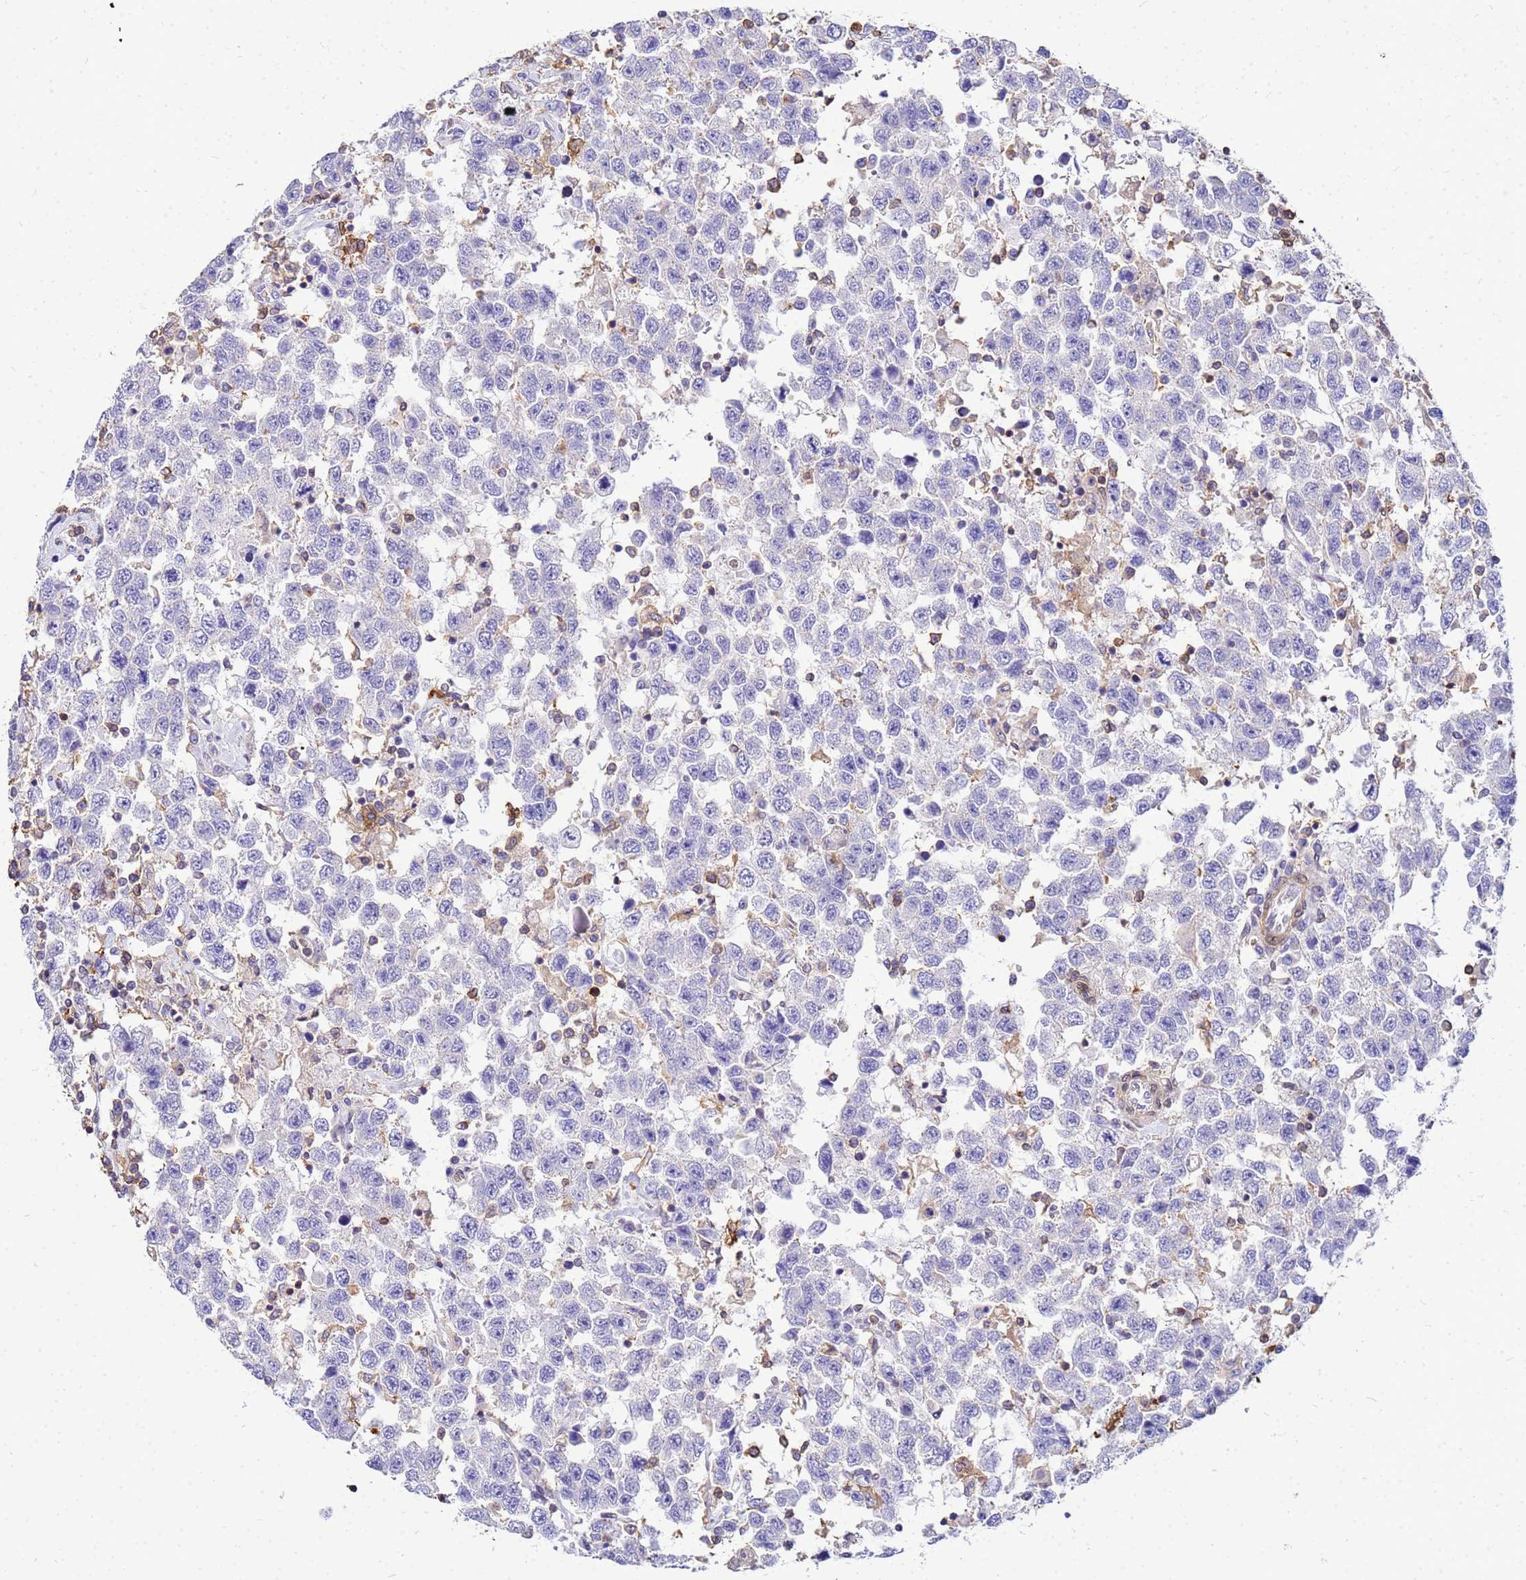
{"staining": {"intensity": "negative", "quantity": "none", "location": "none"}, "tissue": "testis cancer", "cell_type": "Tumor cells", "image_type": "cancer", "snomed": [{"axis": "morphology", "description": "Seminoma, NOS"}, {"axis": "topography", "description": "Testis"}], "caption": "Immunohistochemistry micrograph of neoplastic tissue: testis cancer (seminoma) stained with DAB (3,3'-diaminobenzidine) shows no significant protein expression in tumor cells. (Immunohistochemistry (ihc), brightfield microscopy, high magnification).", "gene": "DBNDD2", "patient": {"sex": "male", "age": 41}}